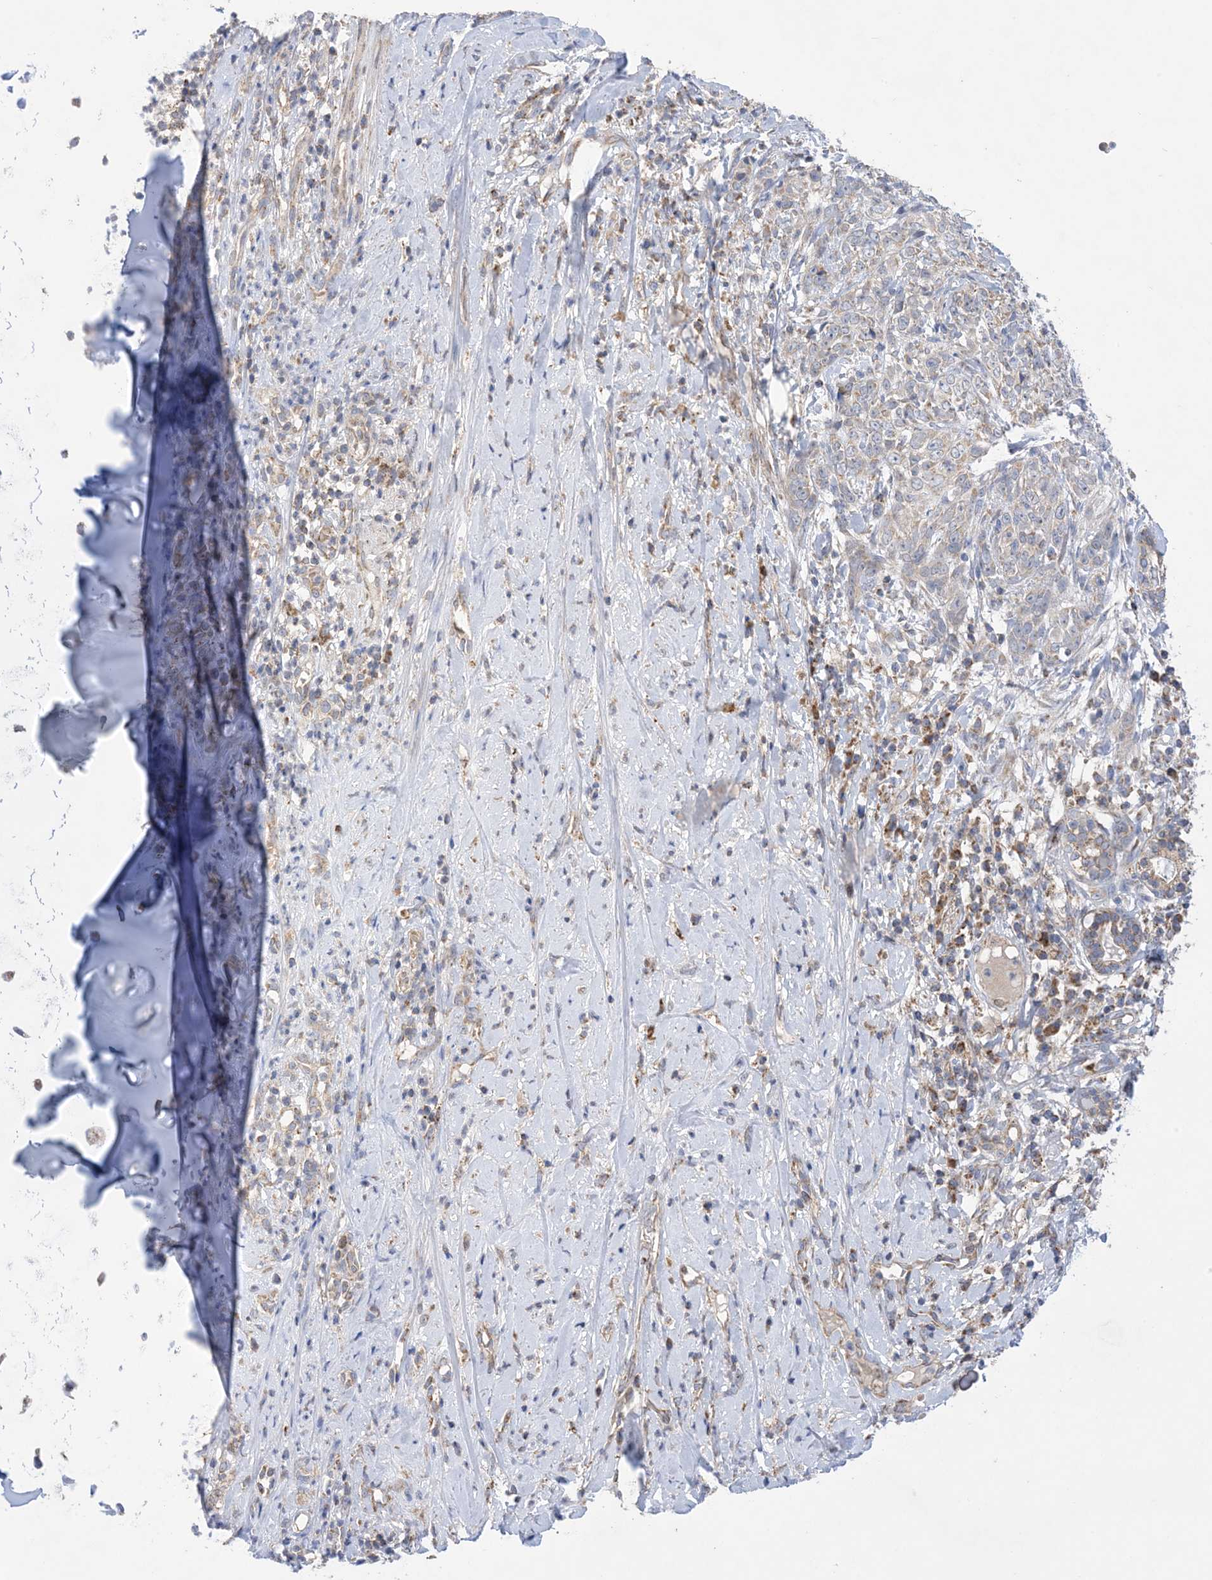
{"staining": {"intensity": "weak", "quantity": "25%-75%", "location": "cytoplasmic/membranous"}, "tissue": "adipose tissue", "cell_type": "Adipocytes", "image_type": "normal", "snomed": [{"axis": "morphology", "description": "Normal tissue, NOS"}, {"axis": "morphology", "description": "Basal cell carcinoma"}, {"axis": "topography", "description": "Cartilage tissue"}, {"axis": "topography", "description": "Nasopharynx"}, {"axis": "topography", "description": "Oral tissue"}], "caption": "Immunohistochemistry histopathology image of normal adipose tissue: adipose tissue stained using immunohistochemistry (IHC) displays low levels of weak protein expression localized specifically in the cytoplasmic/membranous of adipocytes, appearing as a cytoplasmic/membranous brown color.", "gene": "CLEC16A", "patient": {"sex": "female", "age": 77}}